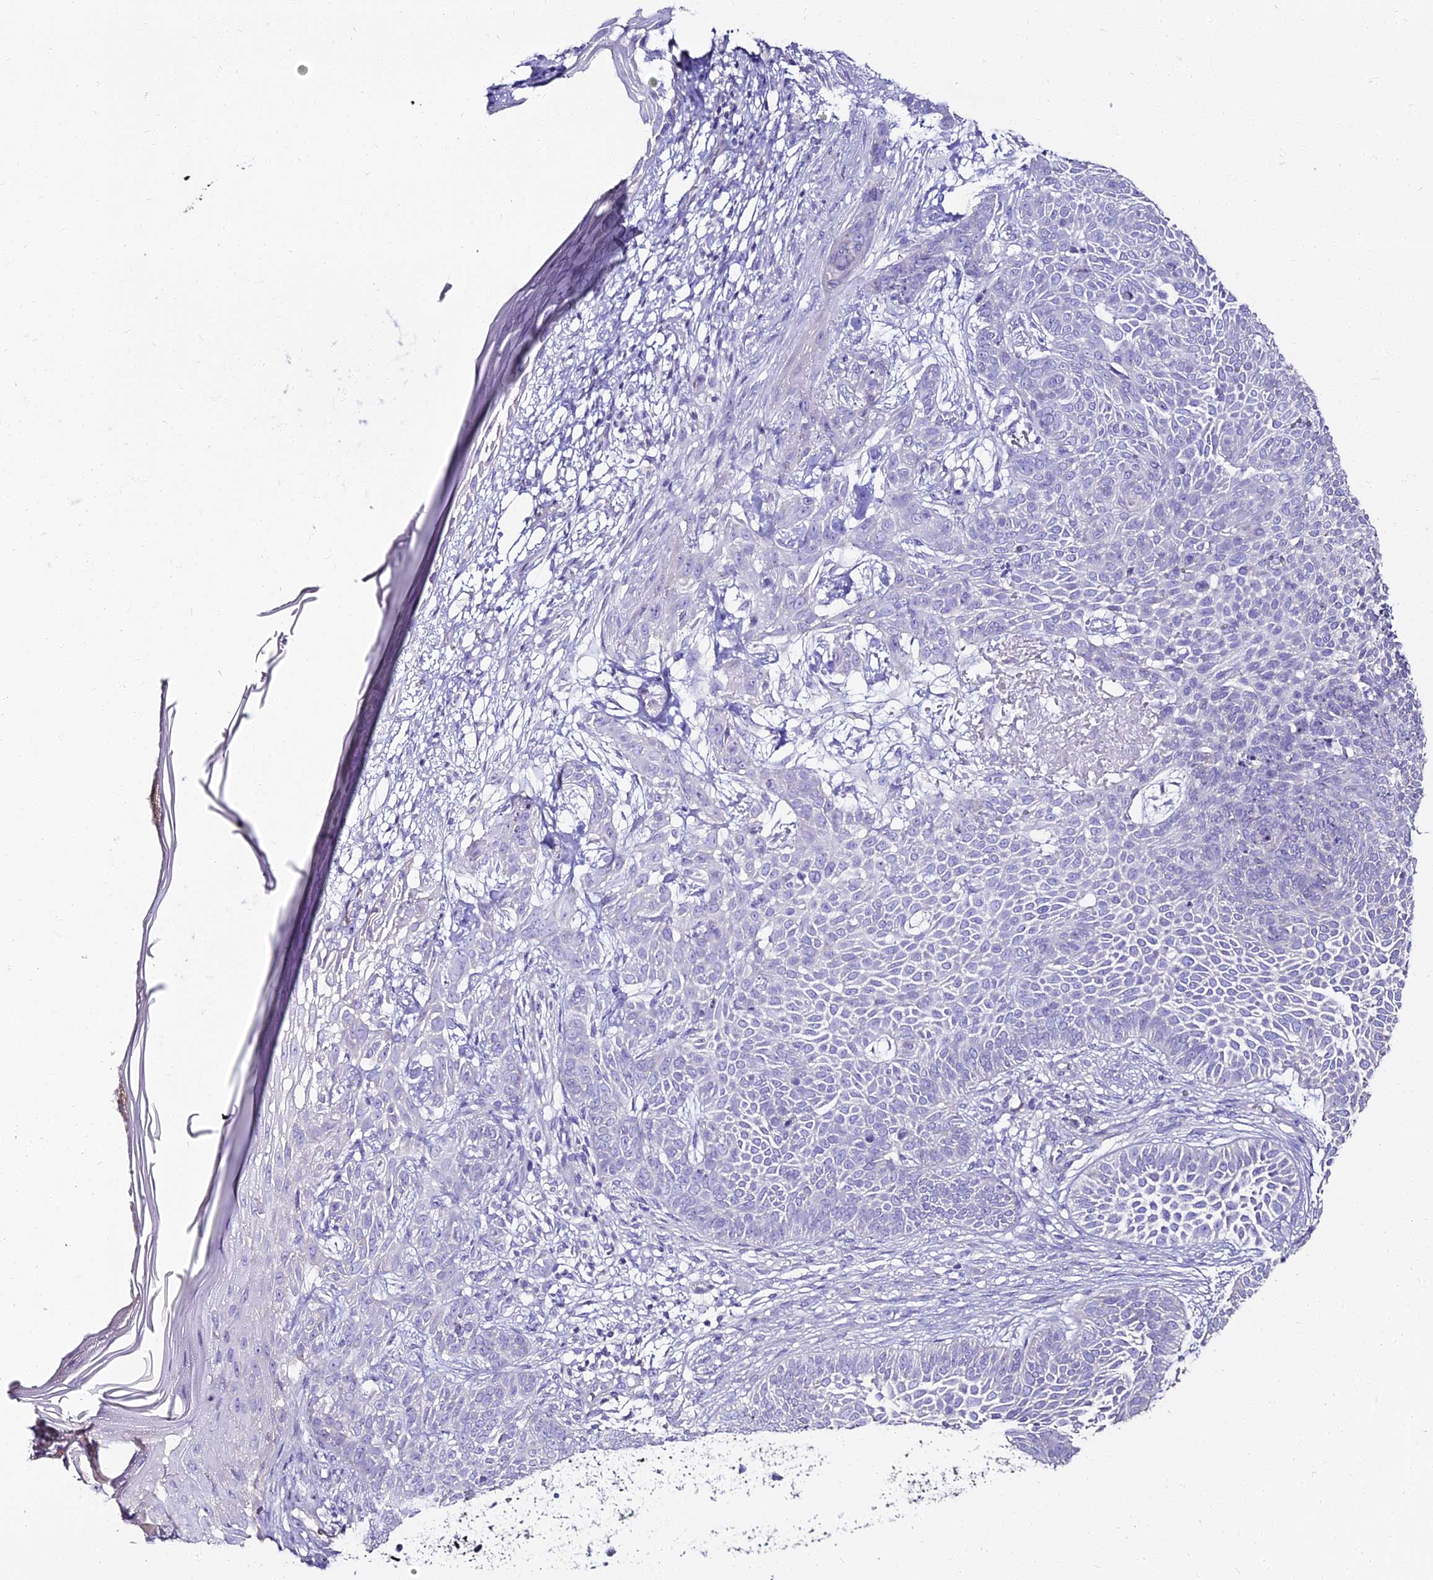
{"staining": {"intensity": "negative", "quantity": "none", "location": "none"}, "tissue": "skin cancer", "cell_type": "Tumor cells", "image_type": "cancer", "snomed": [{"axis": "morphology", "description": "Basal cell carcinoma"}, {"axis": "topography", "description": "Skin"}], "caption": "DAB (3,3'-diaminobenzidine) immunohistochemical staining of skin cancer exhibits no significant positivity in tumor cells.", "gene": "ALPG", "patient": {"sex": "male", "age": 85}}